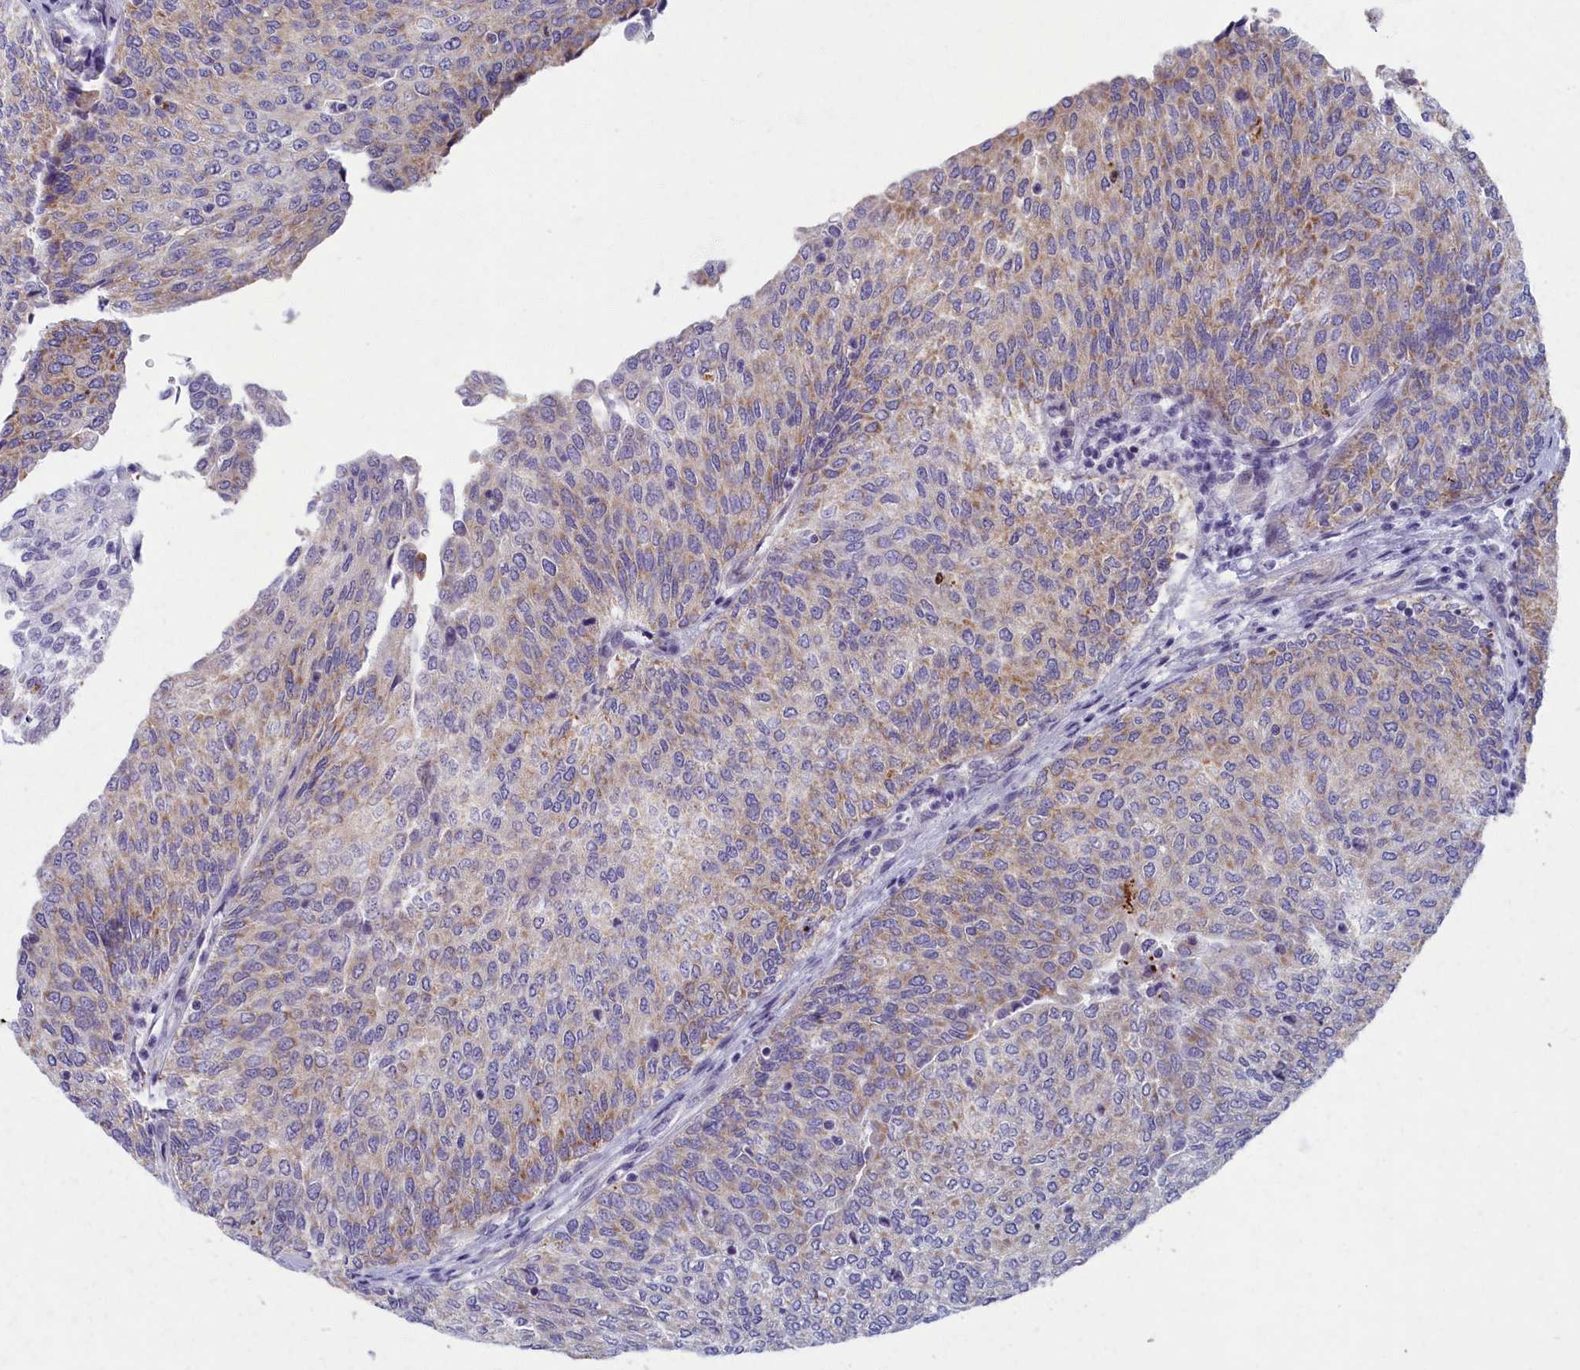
{"staining": {"intensity": "moderate", "quantity": "25%-75%", "location": "cytoplasmic/membranous"}, "tissue": "urothelial cancer", "cell_type": "Tumor cells", "image_type": "cancer", "snomed": [{"axis": "morphology", "description": "Urothelial carcinoma, Low grade"}, {"axis": "topography", "description": "Urinary bladder"}], "caption": "IHC image of human urothelial carcinoma (low-grade) stained for a protein (brown), which shows medium levels of moderate cytoplasmic/membranous positivity in about 25%-75% of tumor cells.", "gene": "MRPS25", "patient": {"sex": "female", "age": 79}}